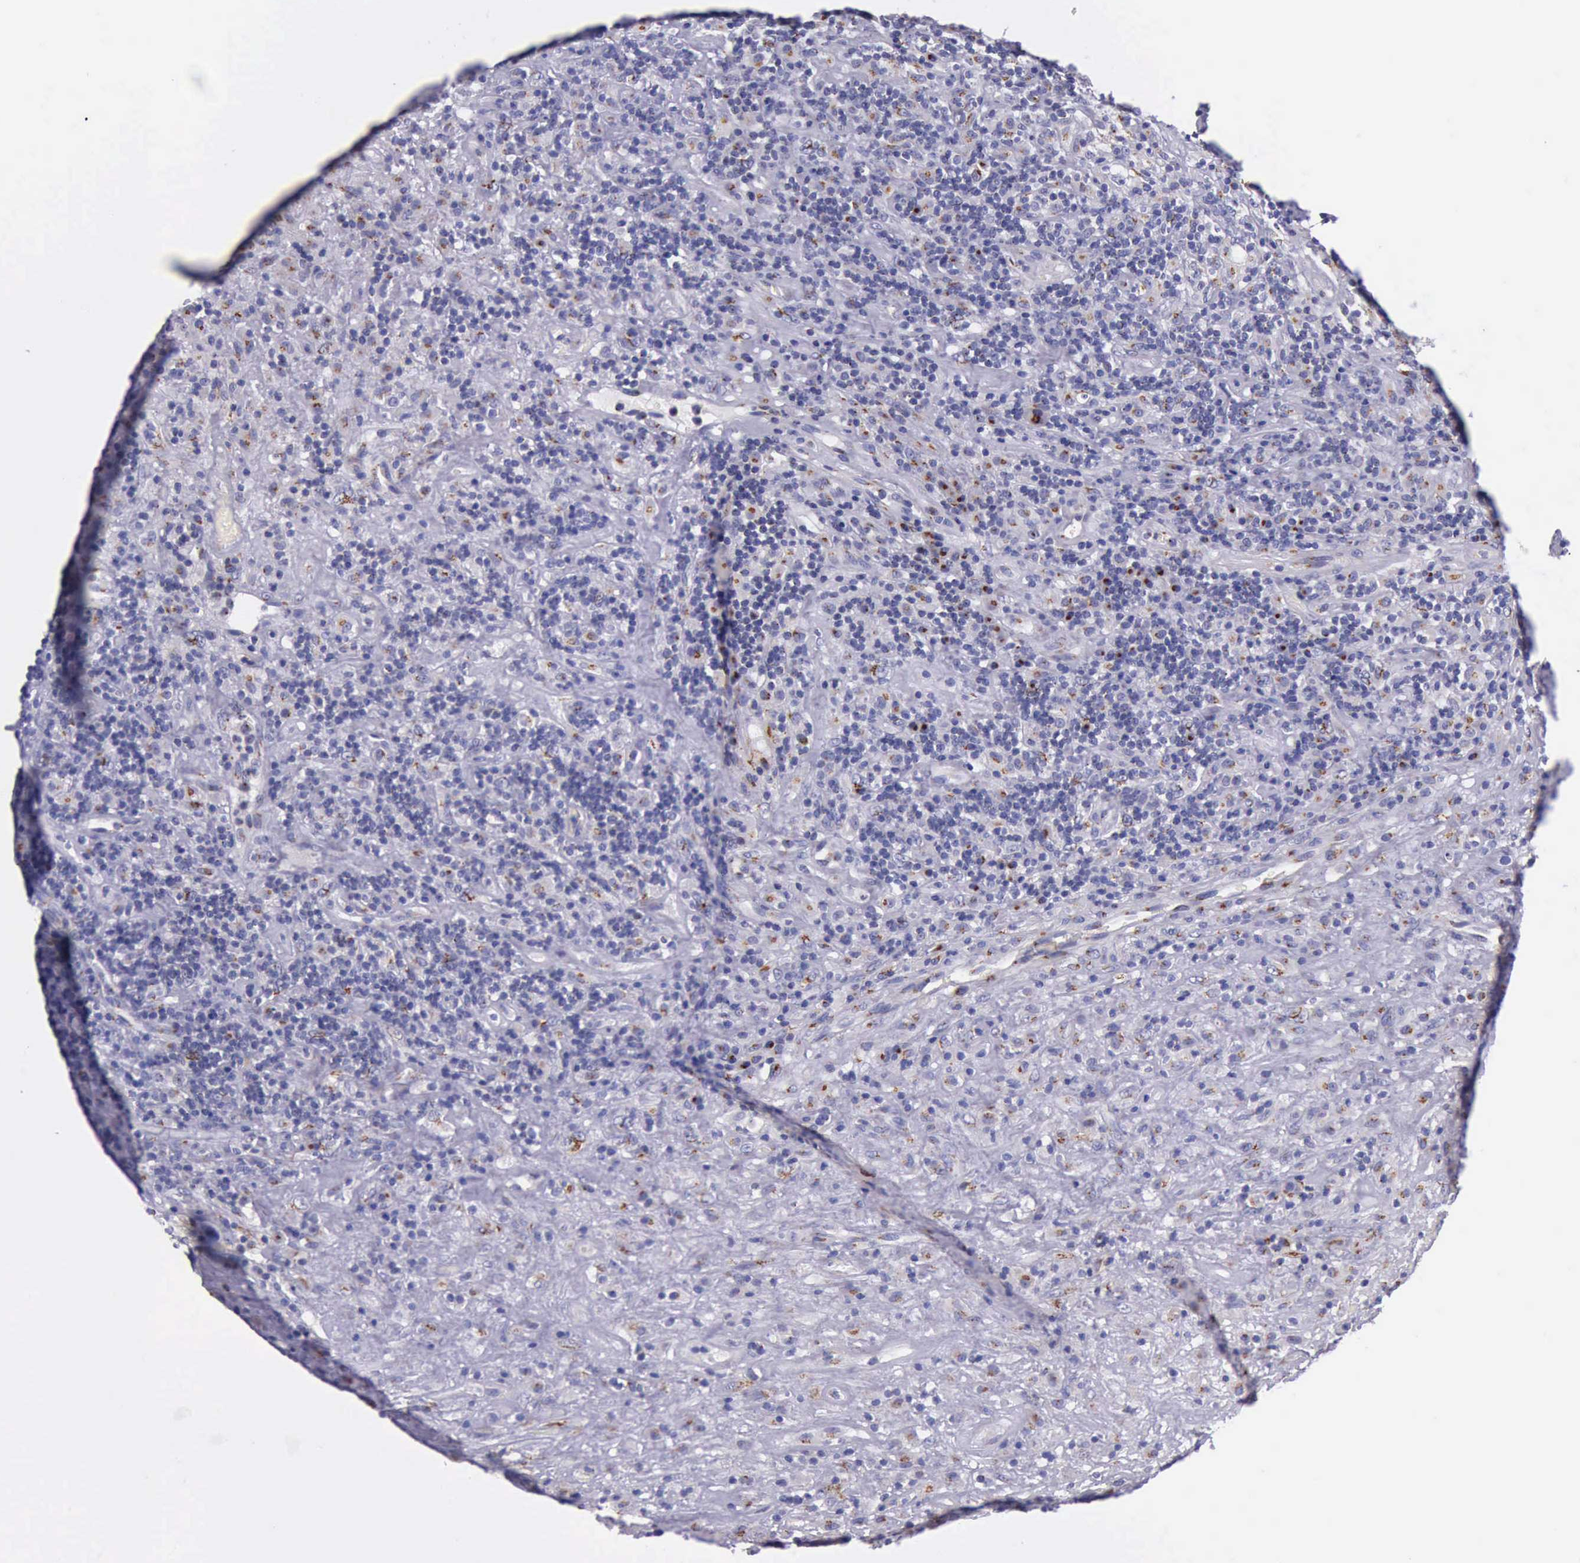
{"staining": {"intensity": "strong", "quantity": ">75%", "location": "cytoplasmic/membranous"}, "tissue": "lymphoma", "cell_type": "Tumor cells", "image_type": "cancer", "snomed": [{"axis": "morphology", "description": "Hodgkin's disease, NOS"}, {"axis": "topography", "description": "Lymph node"}], "caption": "Tumor cells exhibit high levels of strong cytoplasmic/membranous staining in approximately >75% of cells in lymphoma. (DAB = brown stain, brightfield microscopy at high magnification).", "gene": "GOLGA5", "patient": {"sex": "male", "age": 46}}